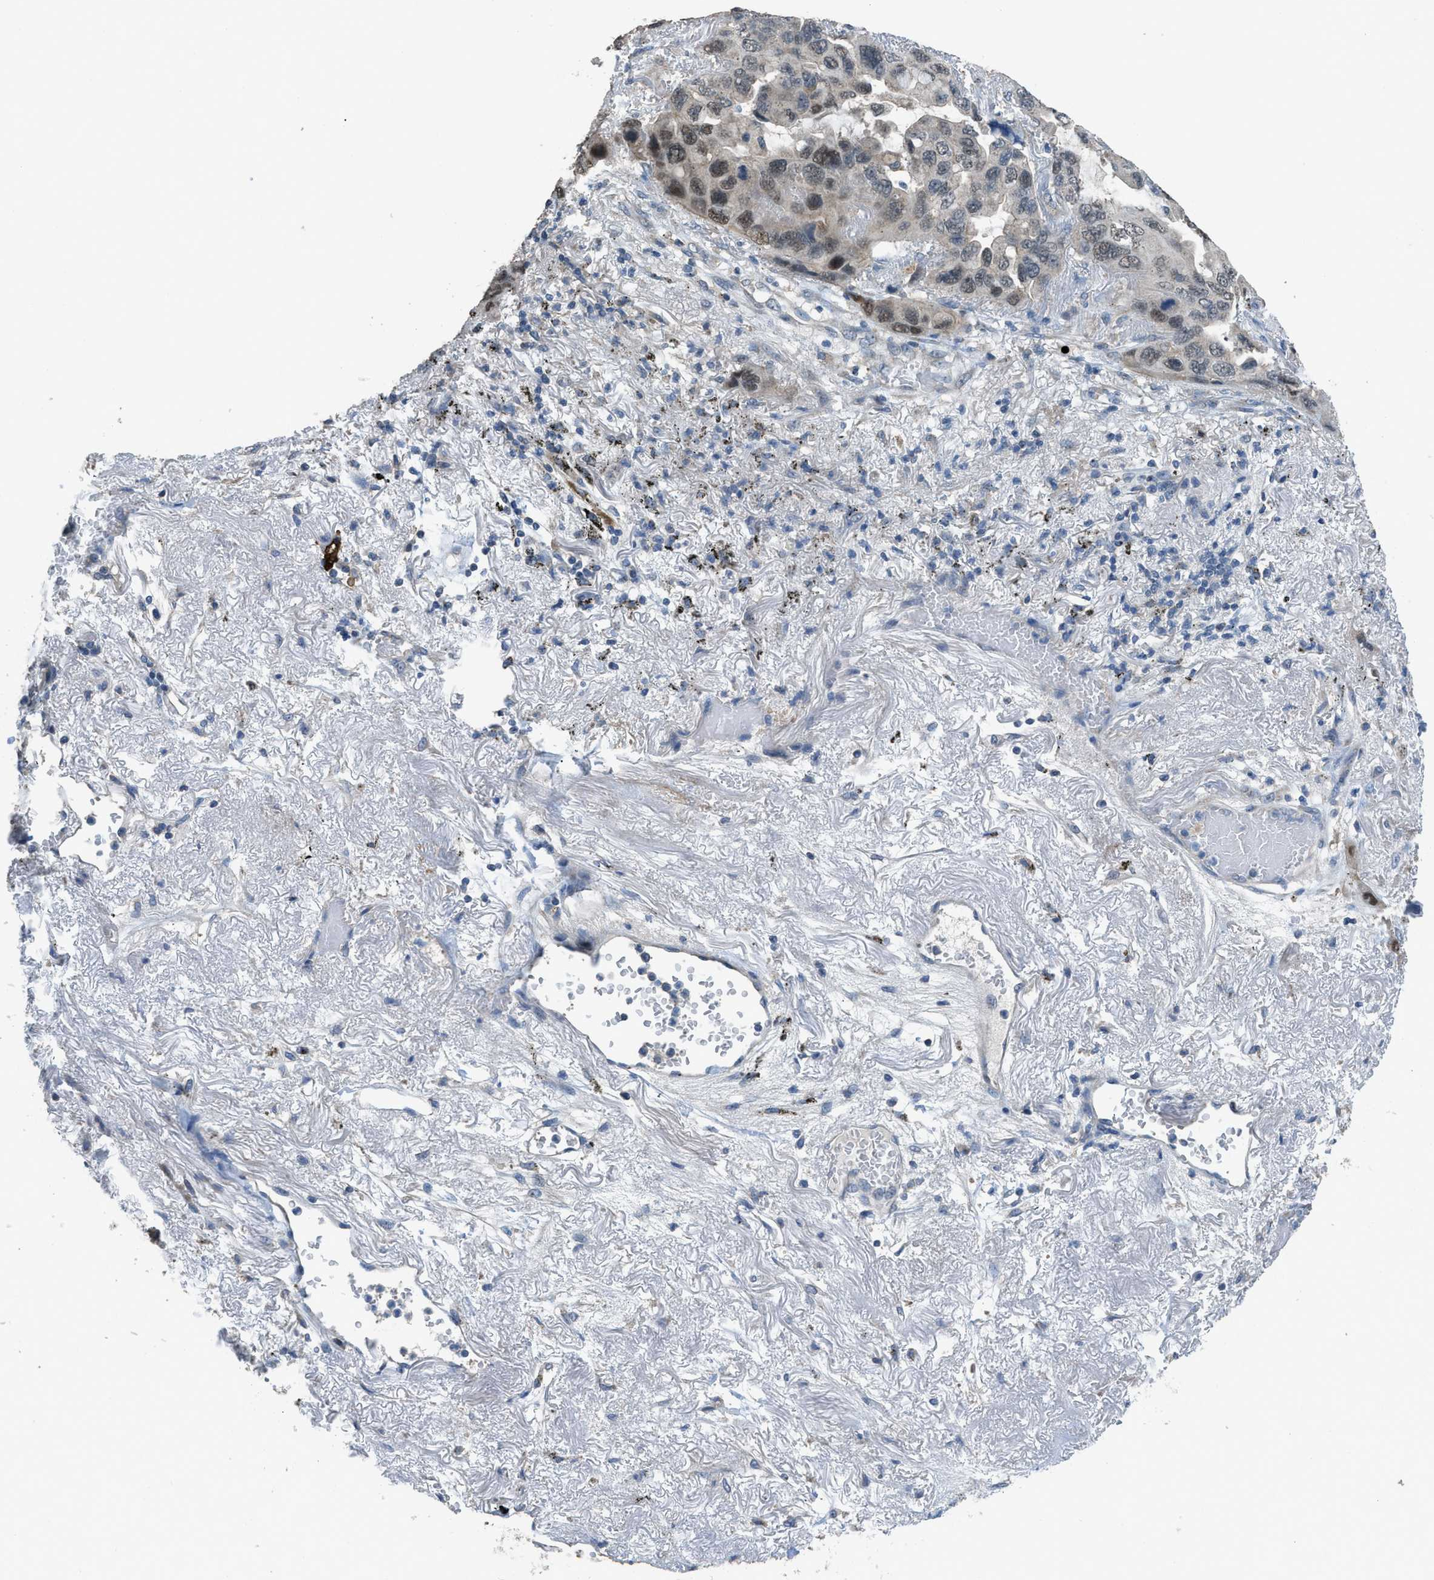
{"staining": {"intensity": "moderate", "quantity": "25%-75%", "location": "nuclear"}, "tissue": "lung cancer", "cell_type": "Tumor cells", "image_type": "cancer", "snomed": [{"axis": "morphology", "description": "Squamous cell carcinoma, NOS"}, {"axis": "topography", "description": "Lung"}], "caption": "A brown stain labels moderate nuclear positivity of a protein in squamous cell carcinoma (lung) tumor cells. The protein is stained brown, and the nuclei are stained in blue (DAB IHC with brightfield microscopy, high magnification).", "gene": "TIMD4", "patient": {"sex": "female", "age": 73}}